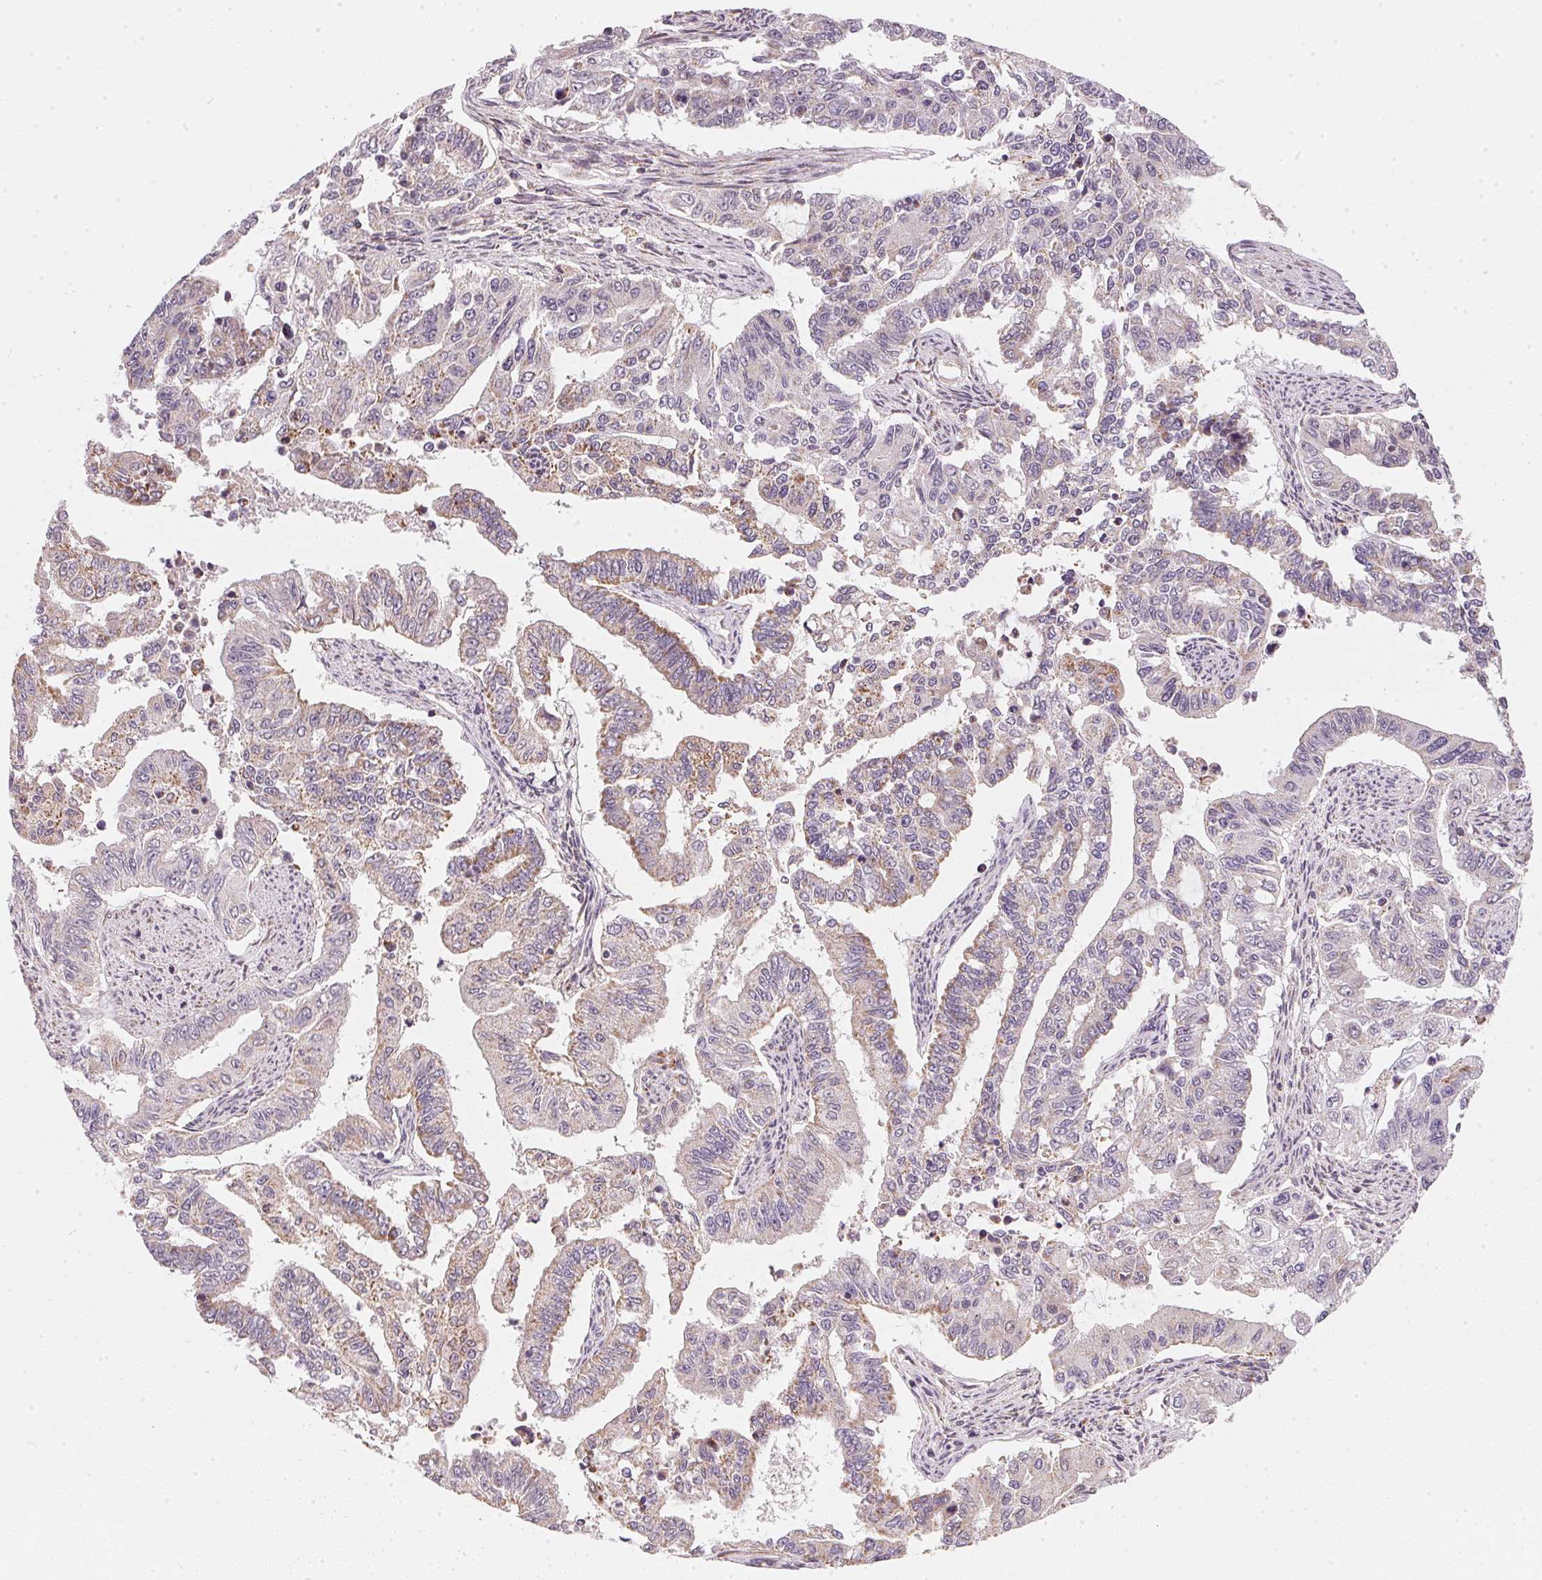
{"staining": {"intensity": "weak", "quantity": ">75%", "location": "cytoplasmic/membranous"}, "tissue": "endometrial cancer", "cell_type": "Tumor cells", "image_type": "cancer", "snomed": [{"axis": "morphology", "description": "Adenocarcinoma, NOS"}, {"axis": "topography", "description": "Uterus"}], "caption": "Adenocarcinoma (endometrial) stained with a brown dye exhibits weak cytoplasmic/membranous positive positivity in approximately >75% of tumor cells.", "gene": "COQ7", "patient": {"sex": "female", "age": 59}}